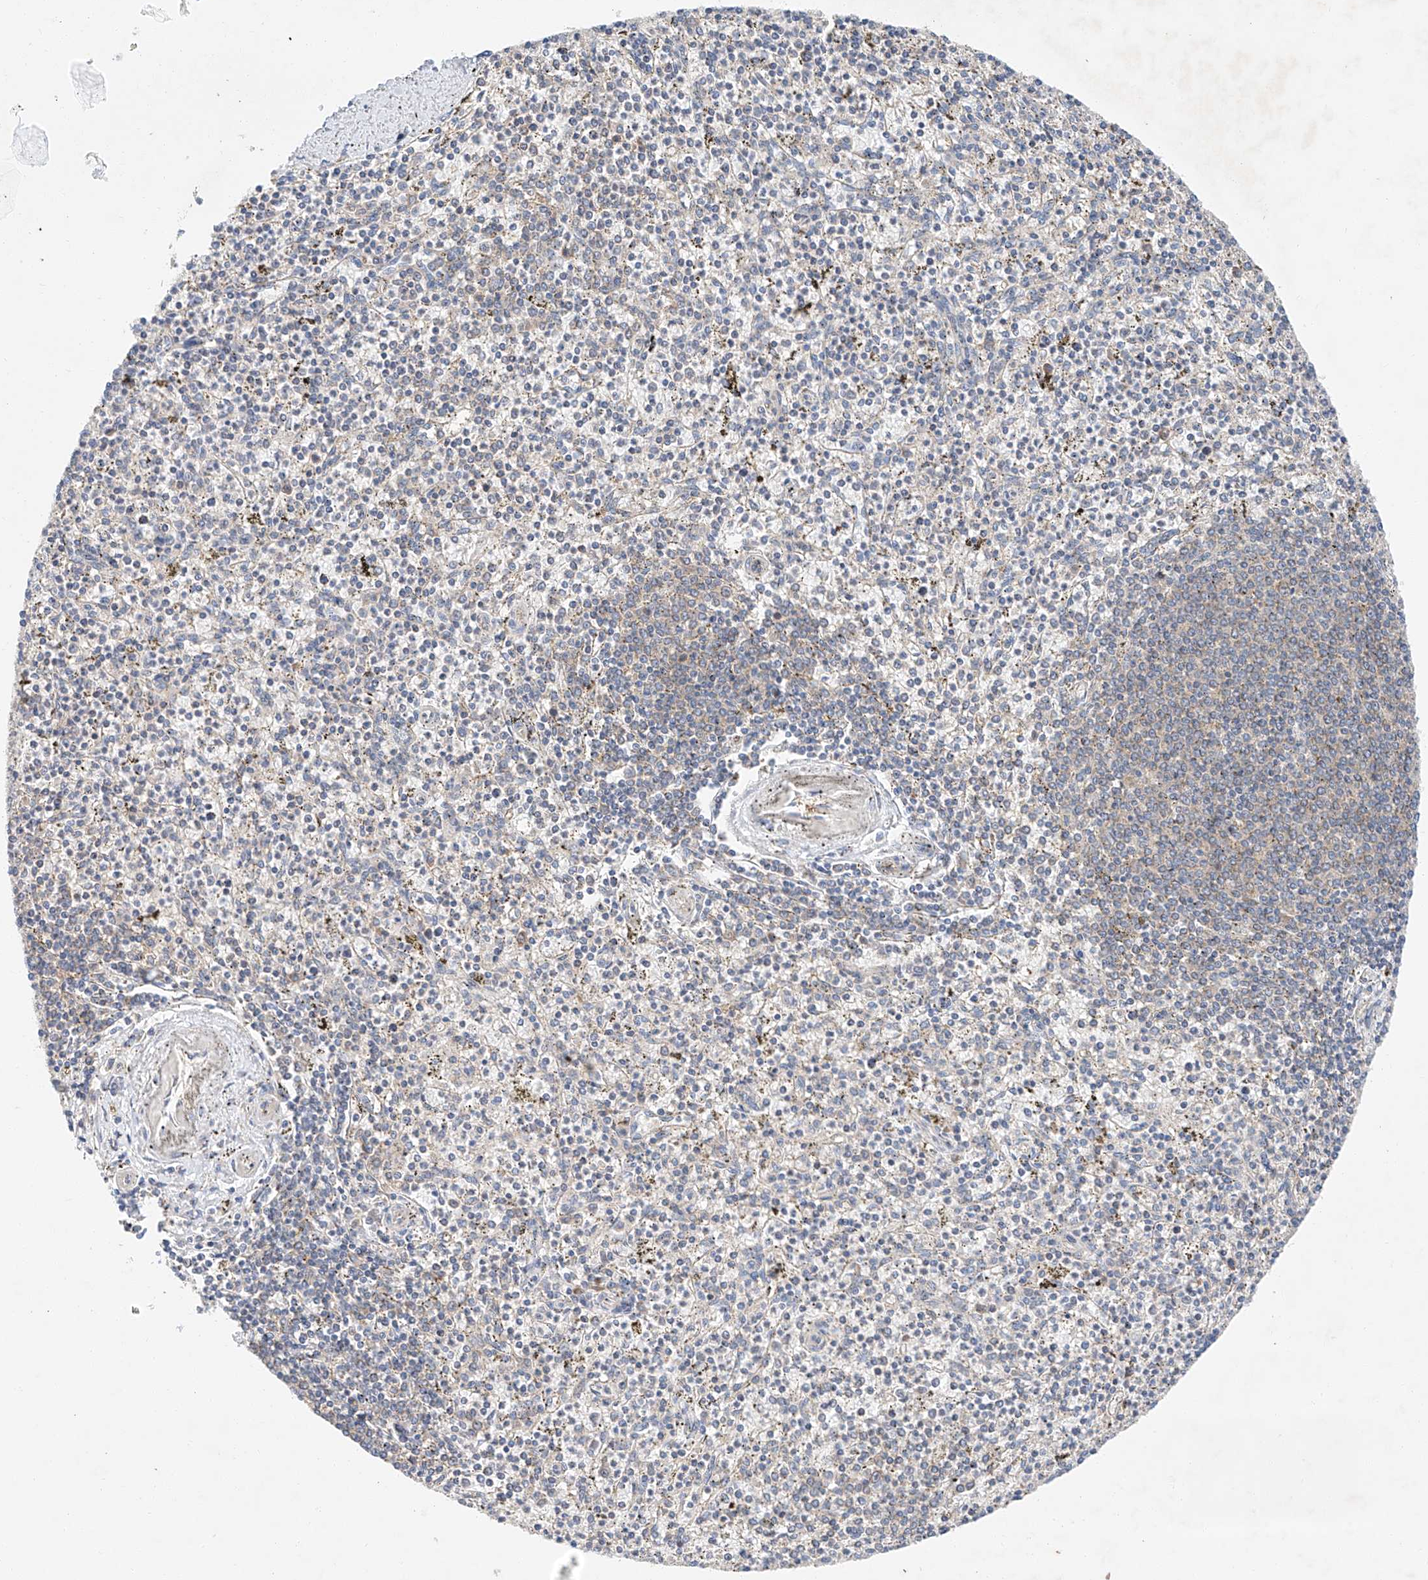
{"staining": {"intensity": "weak", "quantity": "25%-75%", "location": "cytoplasmic/membranous"}, "tissue": "spleen", "cell_type": "Cells in red pulp", "image_type": "normal", "snomed": [{"axis": "morphology", "description": "Normal tissue, NOS"}, {"axis": "topography", "description": "Spleen"}], "caption": "IHC micrograph of benign spleen stained for a protein (brown), which shows low levels of weak cytoplasmic/membranous staining in approximately 25%-75% of cells in red pulp.", "gene": "RUSC1", "patient": {"sex": "male", "age": 72}}